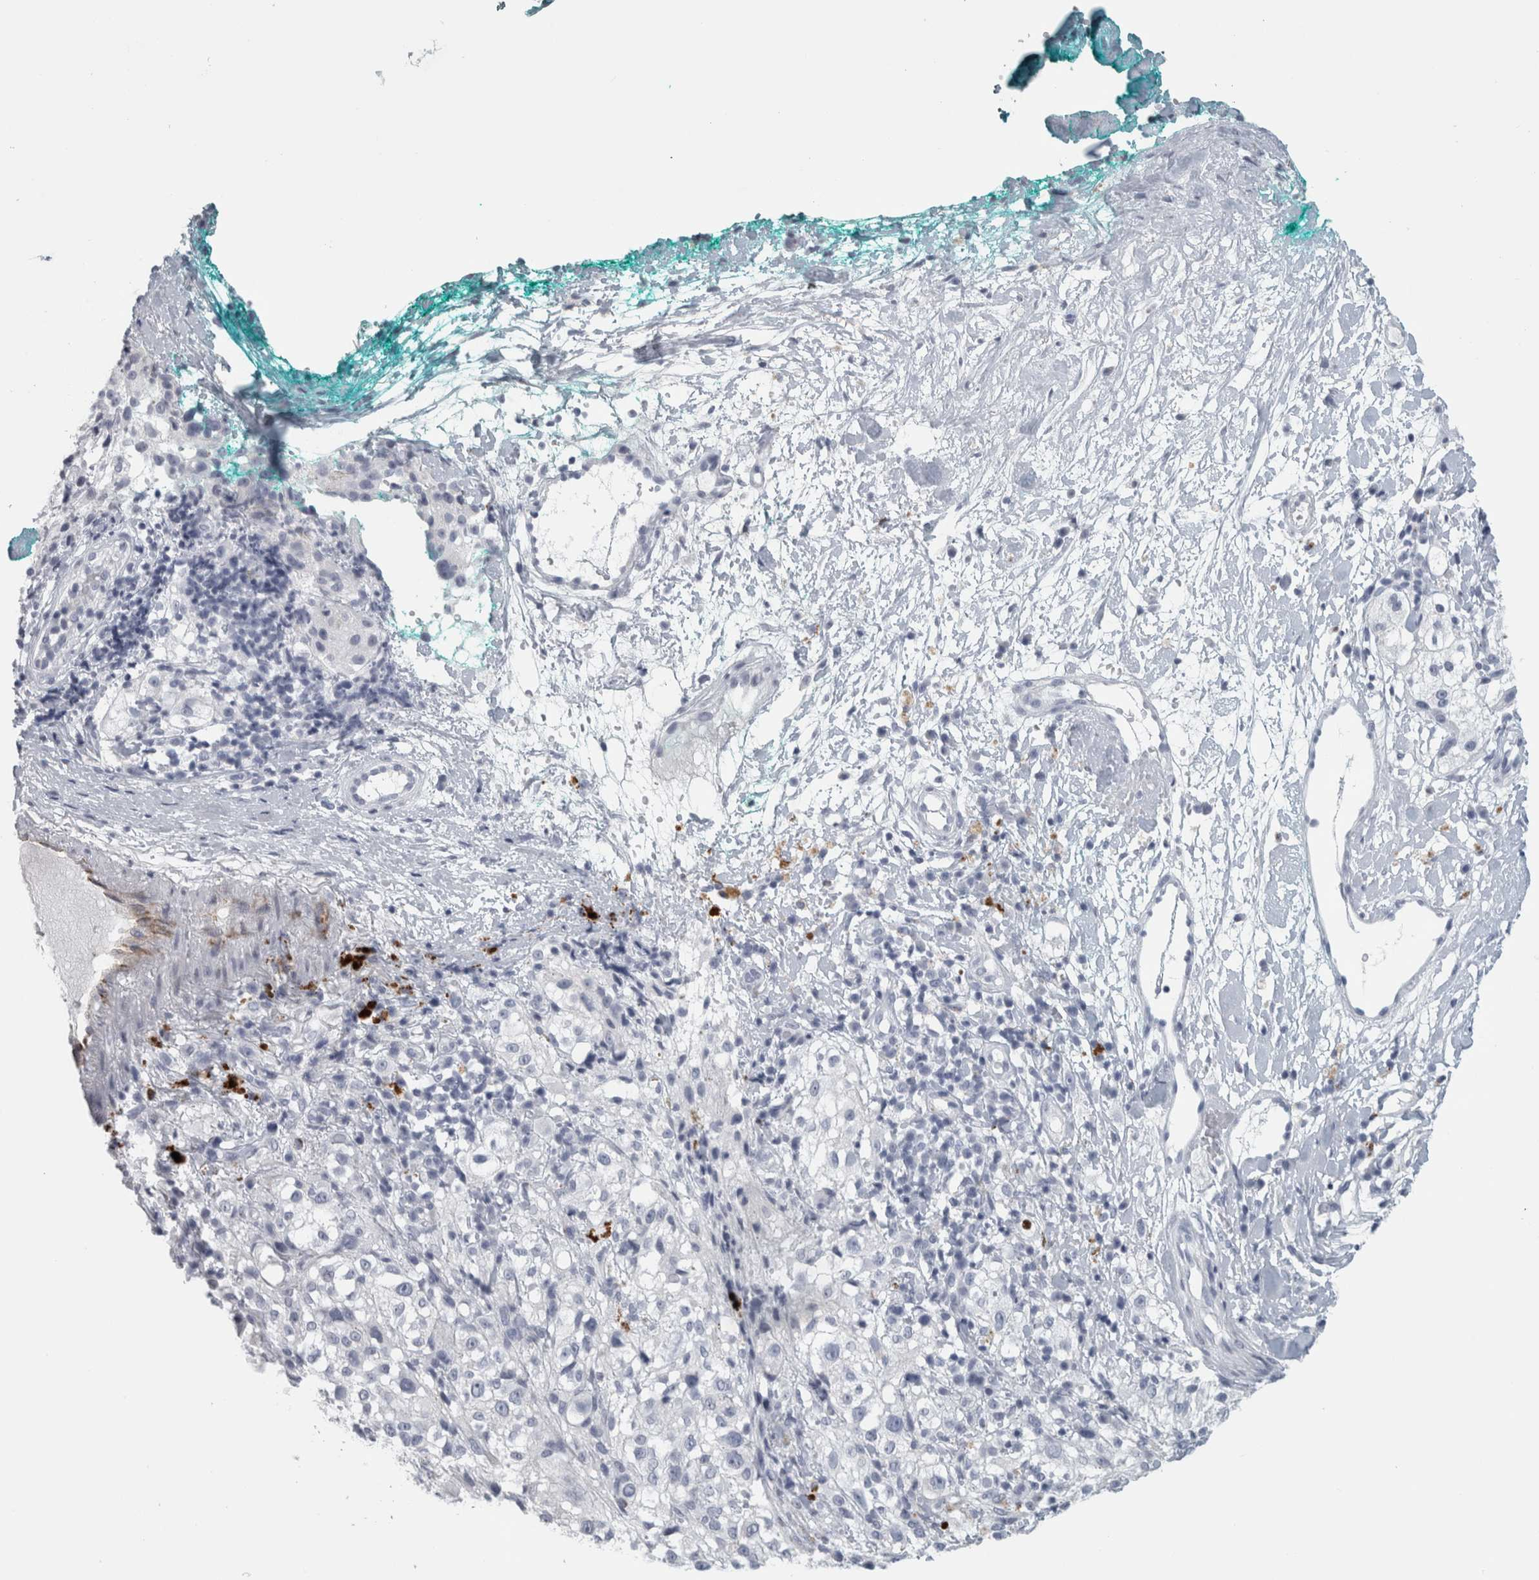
{"staining": {"intensity": "negative", "quantity": "none", "location": "none"}, "tissue": "melanoma", "cell_type": "Tumor cells", "image_type": "cancer", "snomed": [{"axis": "morphology", "description": "Necrosis, NOS"}, {"axis": "morphology", "description": "Malignant melanoma, NOS"}, {"axis": "topography", "description": "Skin"}], "caption": "The histopathology image shows no significant staining in tumor cells of melanoma.", "gene": "CPE", "patient": {"sex": "female", "age": 87}}